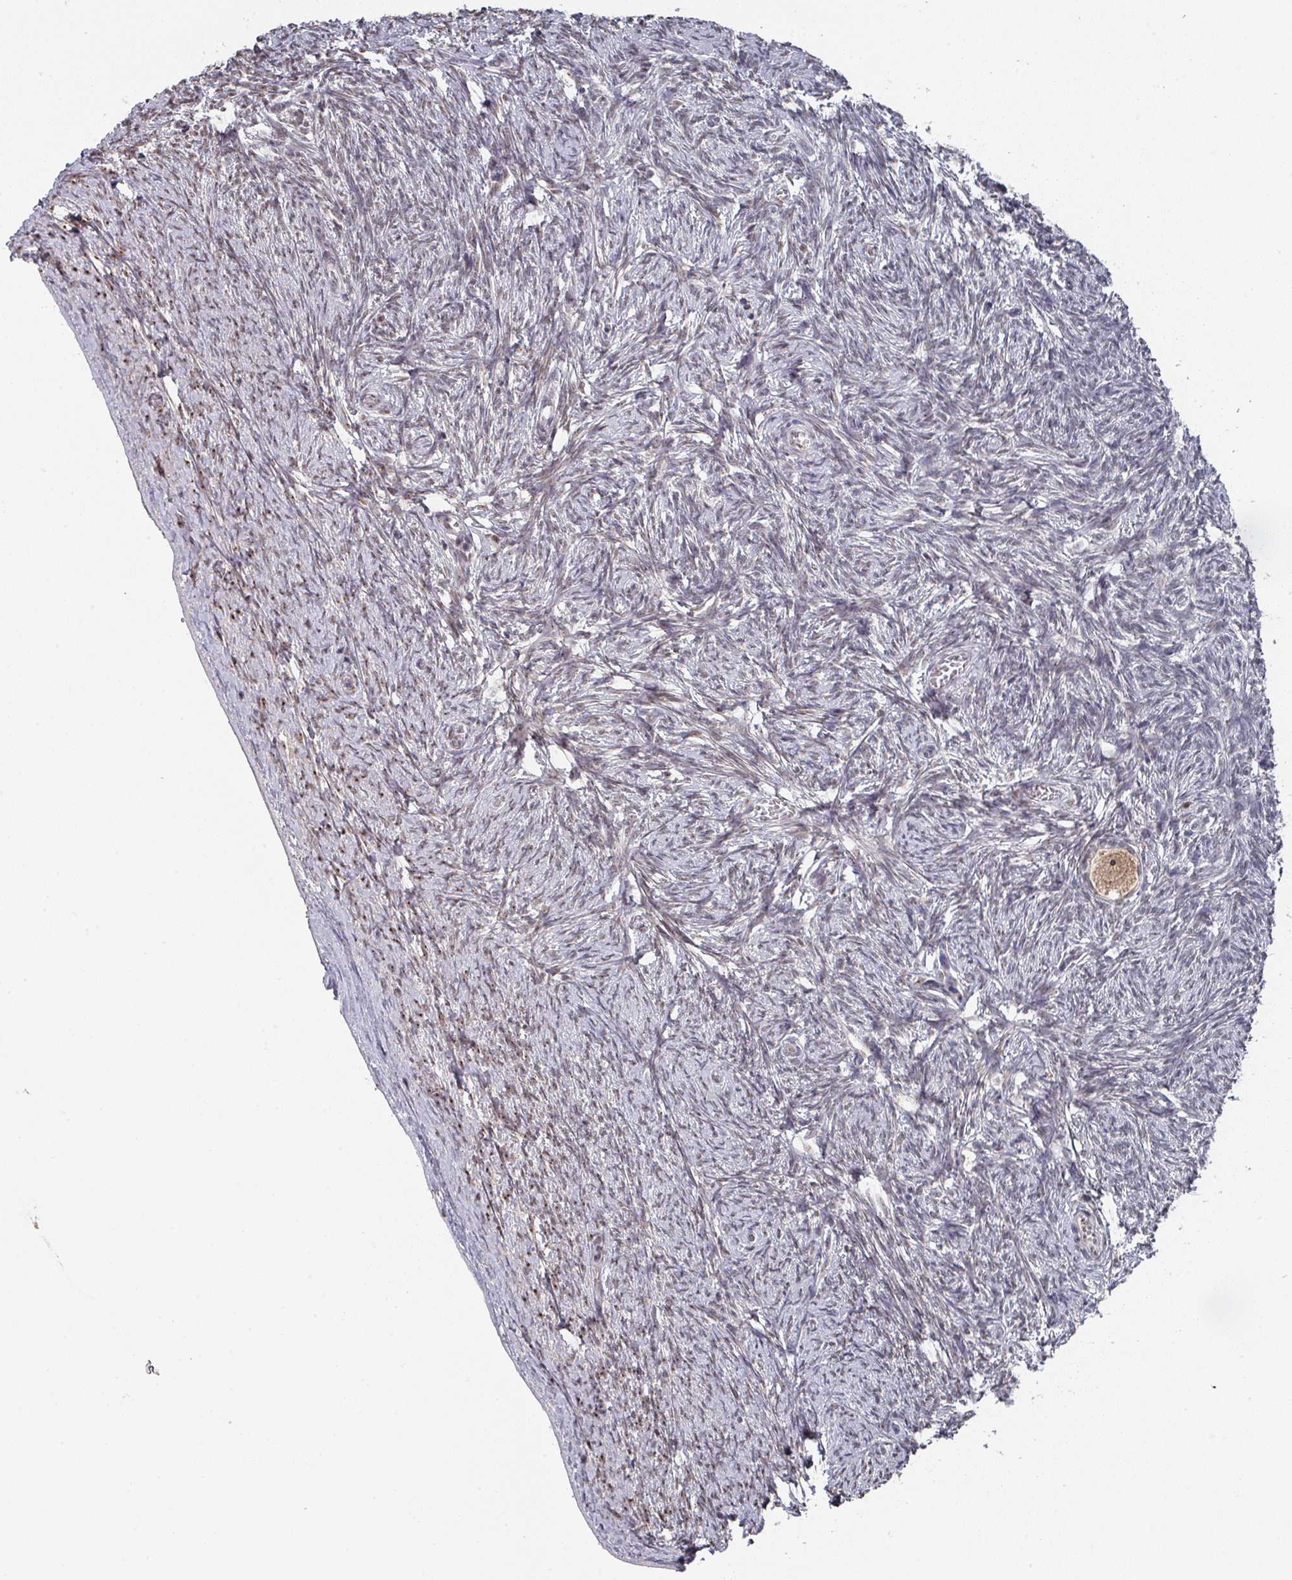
{"staining": {"intensity": "moderate", "quantity": ">75%", "location": "cytoplasmic/membranous,nuclear"}, "tissue": "ovary", "cell_type": "Follicle cells", "image_type": "normal", "snomed": [{"axis": "morphology", "description": "Normal tissue, NOS"}, {"axis": "topography", "description": "Ovary"}], "caption": "A brown stain highlights moderate cytoplasmic/membranous,nuclear staining of a protein in follicle cells of normal human ovary. The staining was performed using DAB, with brown indicating positive protein expression. Nuclei are stained blue with hematoxylin.", "gene": "ZNF654", "patient": {"sex": "female", "age": 44}}